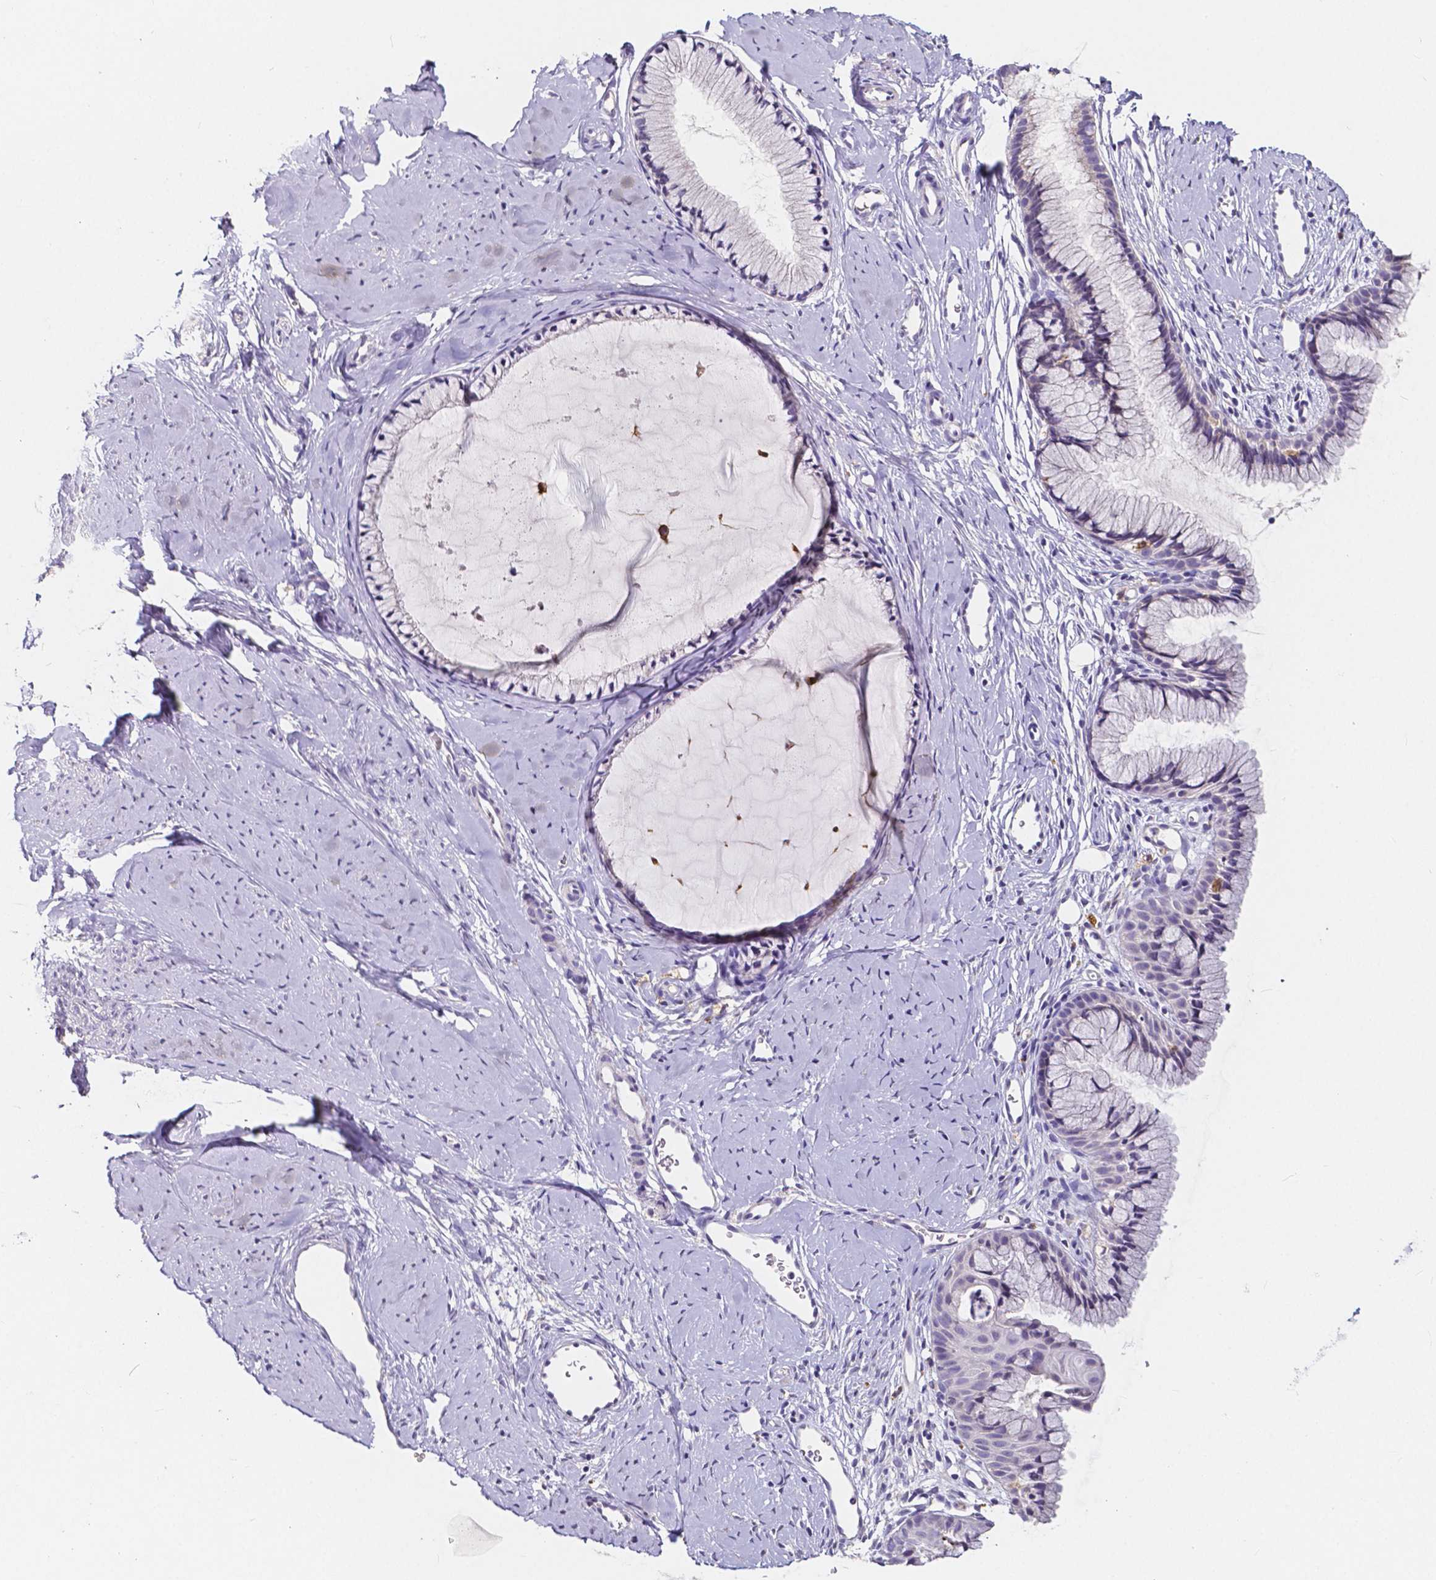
{"staining": {"intensity": "negative", "quantity": "none", "location": "none"}, "tissue": "cervix", "cell_type": "Glandular cells", "image_type": "normal", "snomed": [{"axis": "morphology", "description": "Normal tissue, NOS"}, {"axis": "topography", "description": "Cervix"}], "caption": "IHC image of benign cervix stained for a protein (brown), which shows no positivity in glandular cells. Nuclei are stained in blue.", "gene": "ACP5", "patient": {"sex": "female", "age": 40}}